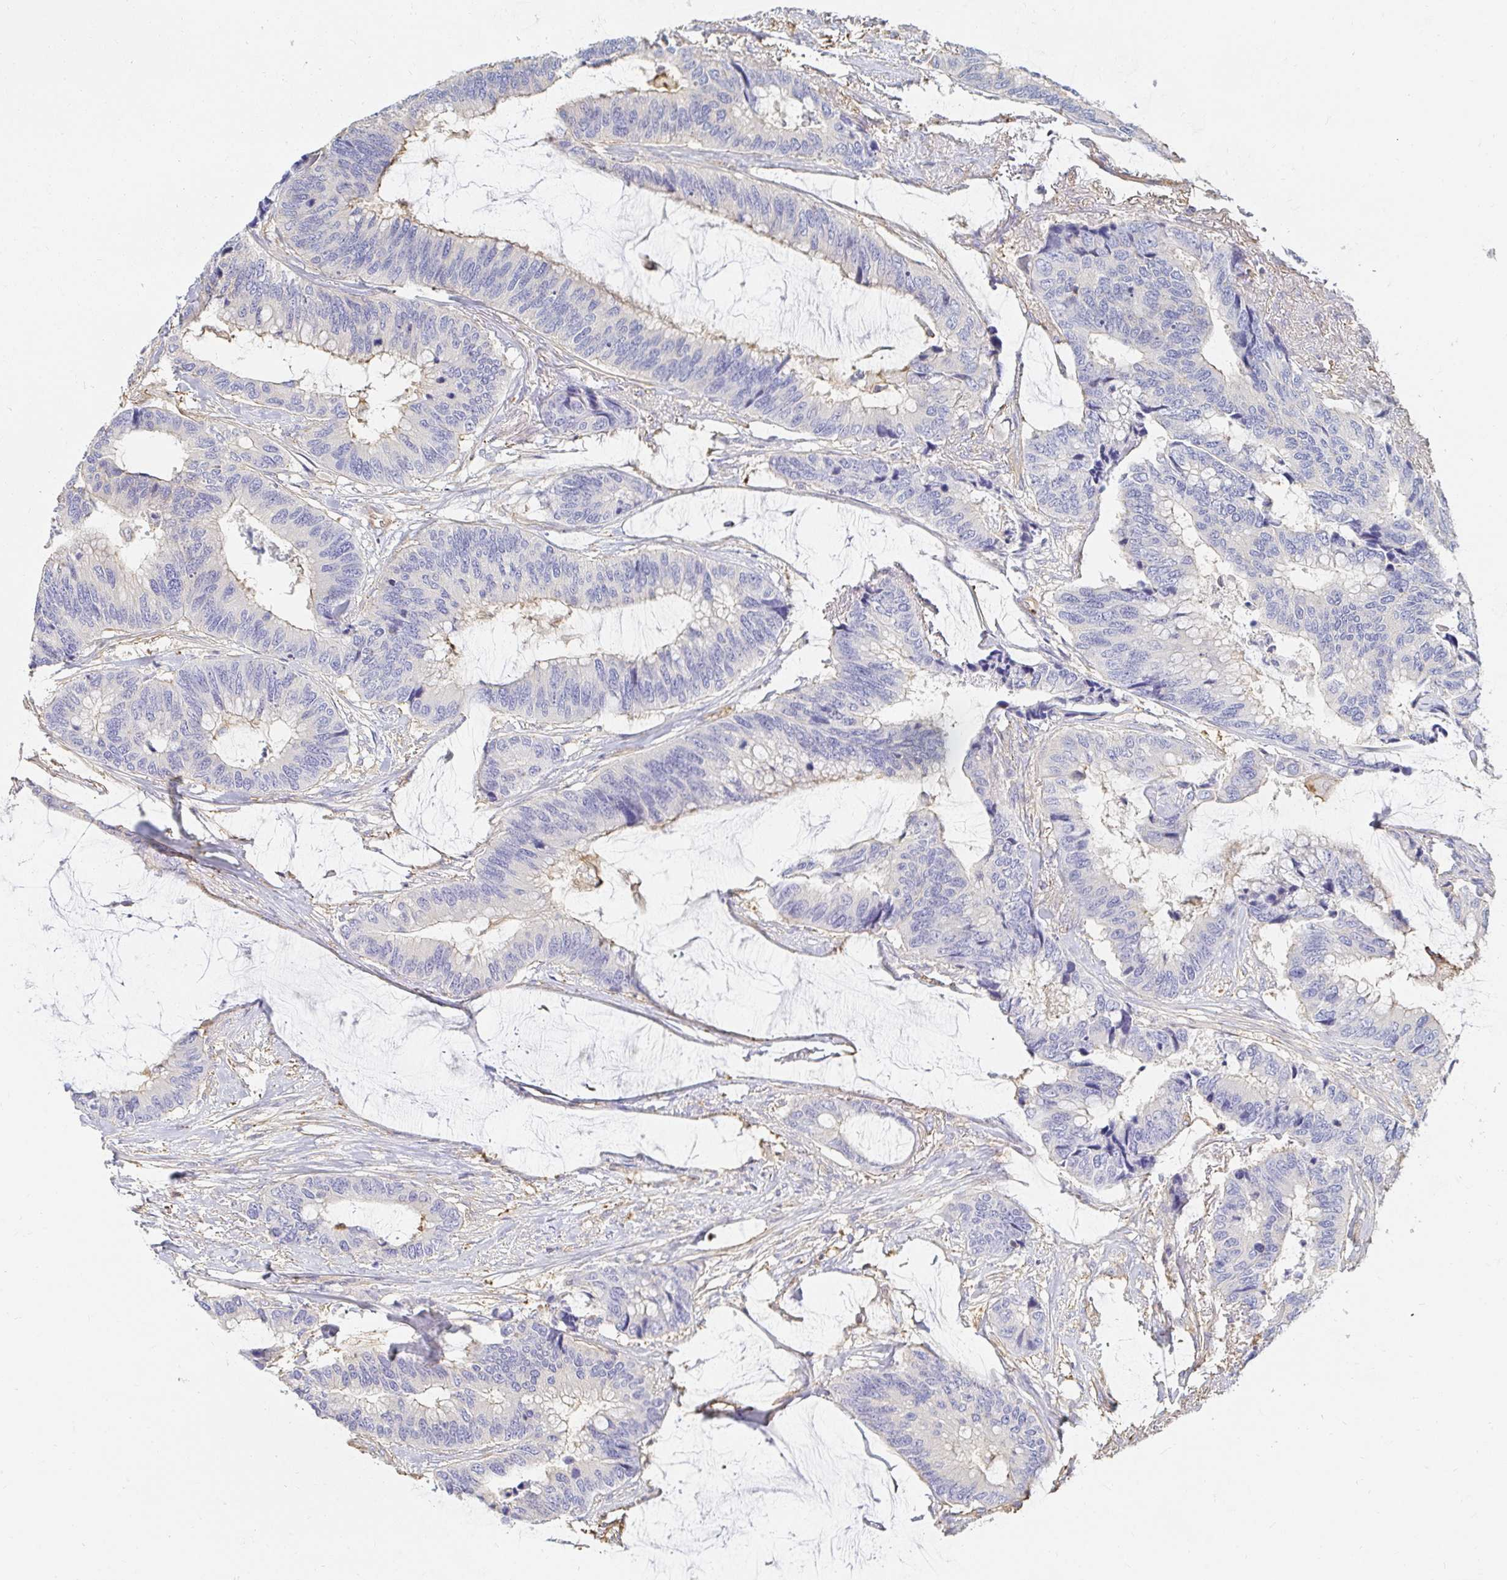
{"staining": {"intensity": "weak", "quantity": "<25%", "location": "cytoplasmic/membranous"}, "tissue": "colorectal cancer", "cell_type": "Tumor cells", "image_type": "cancer", "snomed": [{"axis": "morphology", "description": "Adenocarcinoma, NOS"}, {"axis": "topography", "description": "Rectum"}], "caption": "A micrograph of adenocarcinoma (colorectal) stained for a protein demonstrates no brown staining in tumor cells.", "gene": "TSPAN19", "patient": {"sex": "female", "age": 59}}